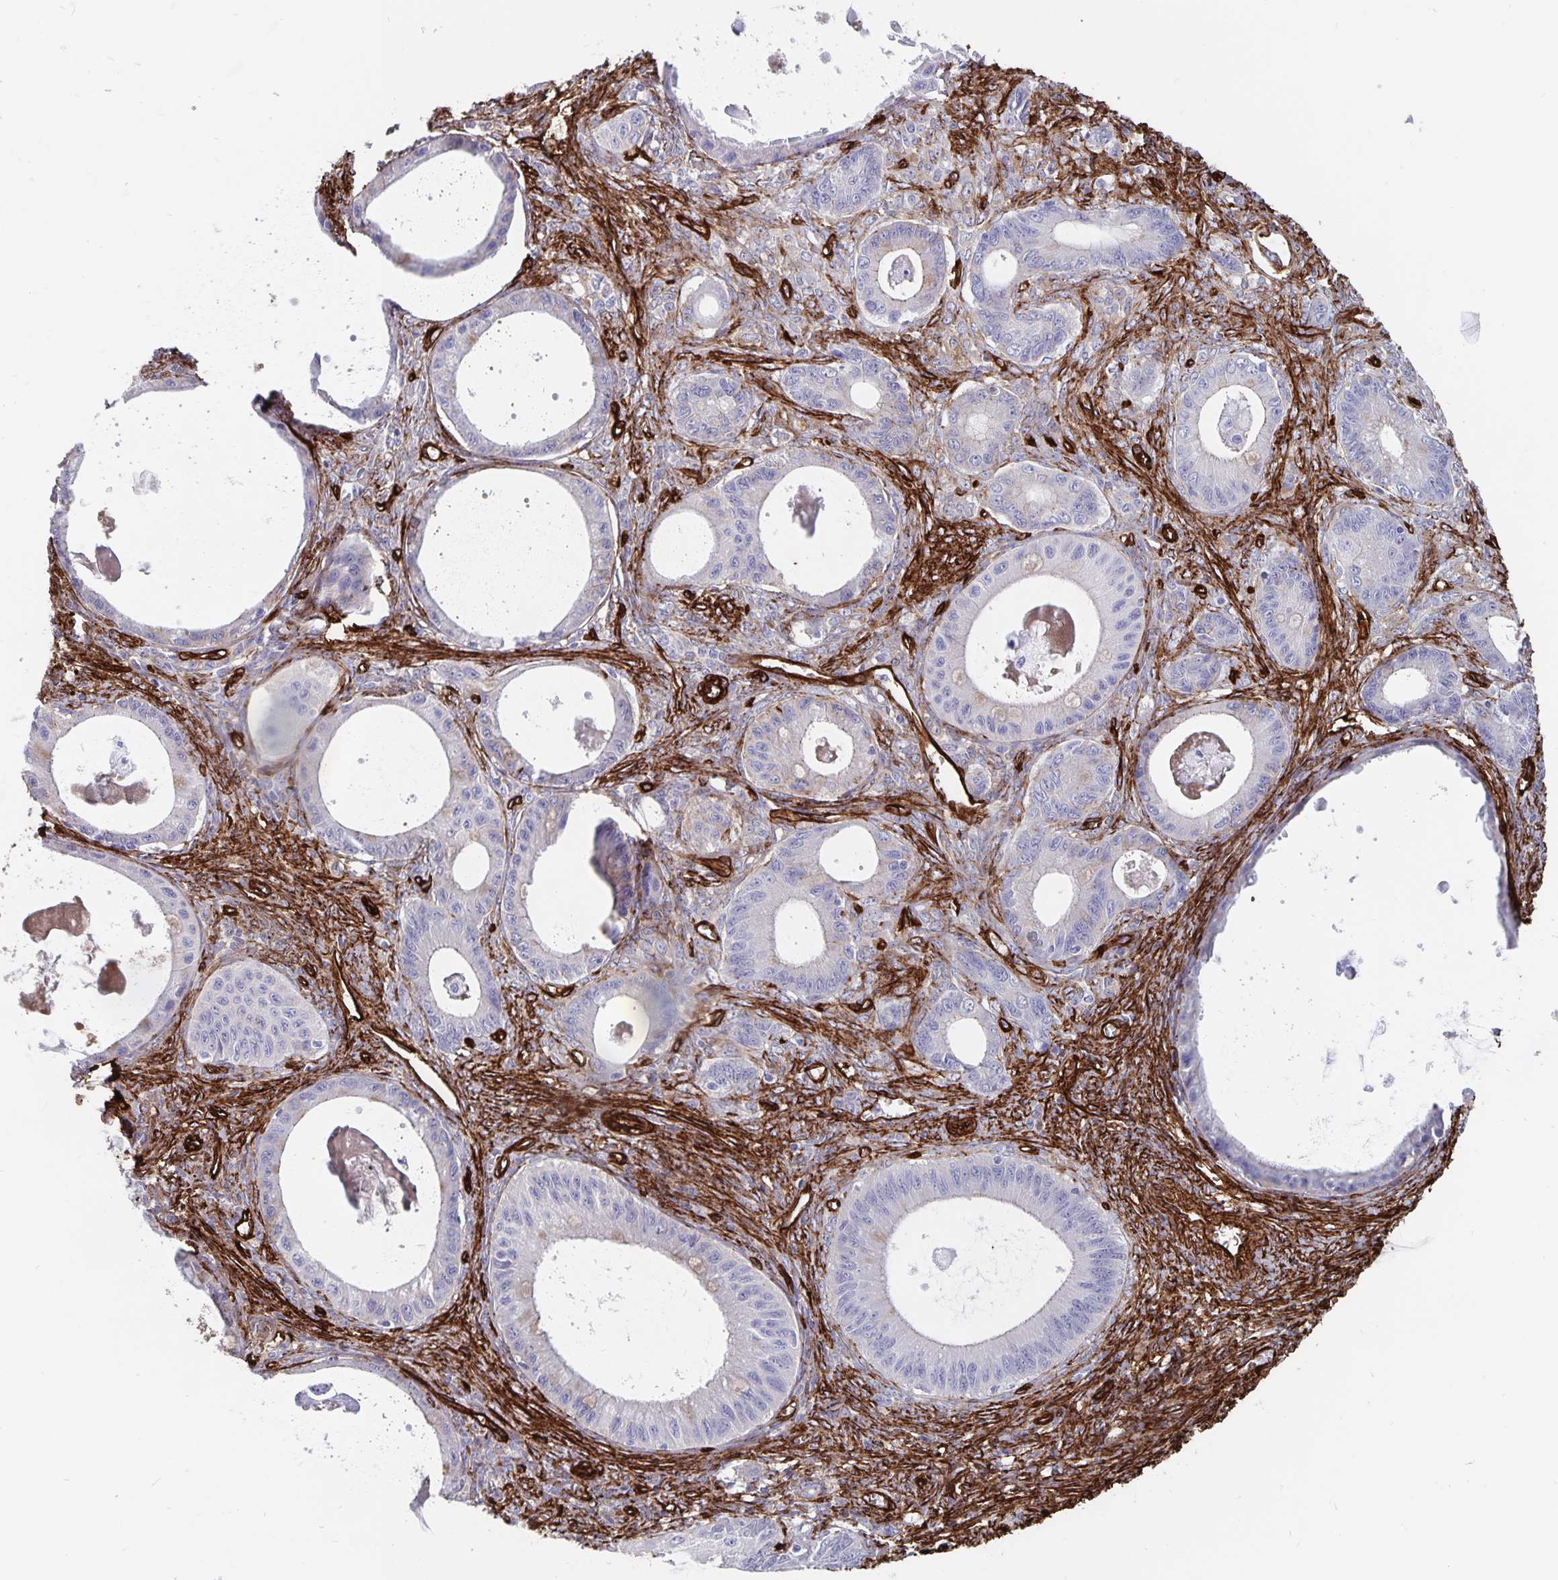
{"staining": {"intensity": "negative", "quantity": "none", "location": "none"}, "tissue": "ovarian cancer", "cell_type": "Tumor cells", "image_type": "cancer", "snomed": [{"axis": "morphology", "description": "Cystadenocarcinoma, mucinous, NOS"}, {"axis": "topography", "description": "Ovary"}], "caption": "High magnification brightfield microscopy of ovarian cancer stained with DAB (brown) and counterstained with hematoxylin (blue): tumor cells show no significant positivity.", "gene": "DCHS2", "patient": {"sex": "female", "age": 64}}